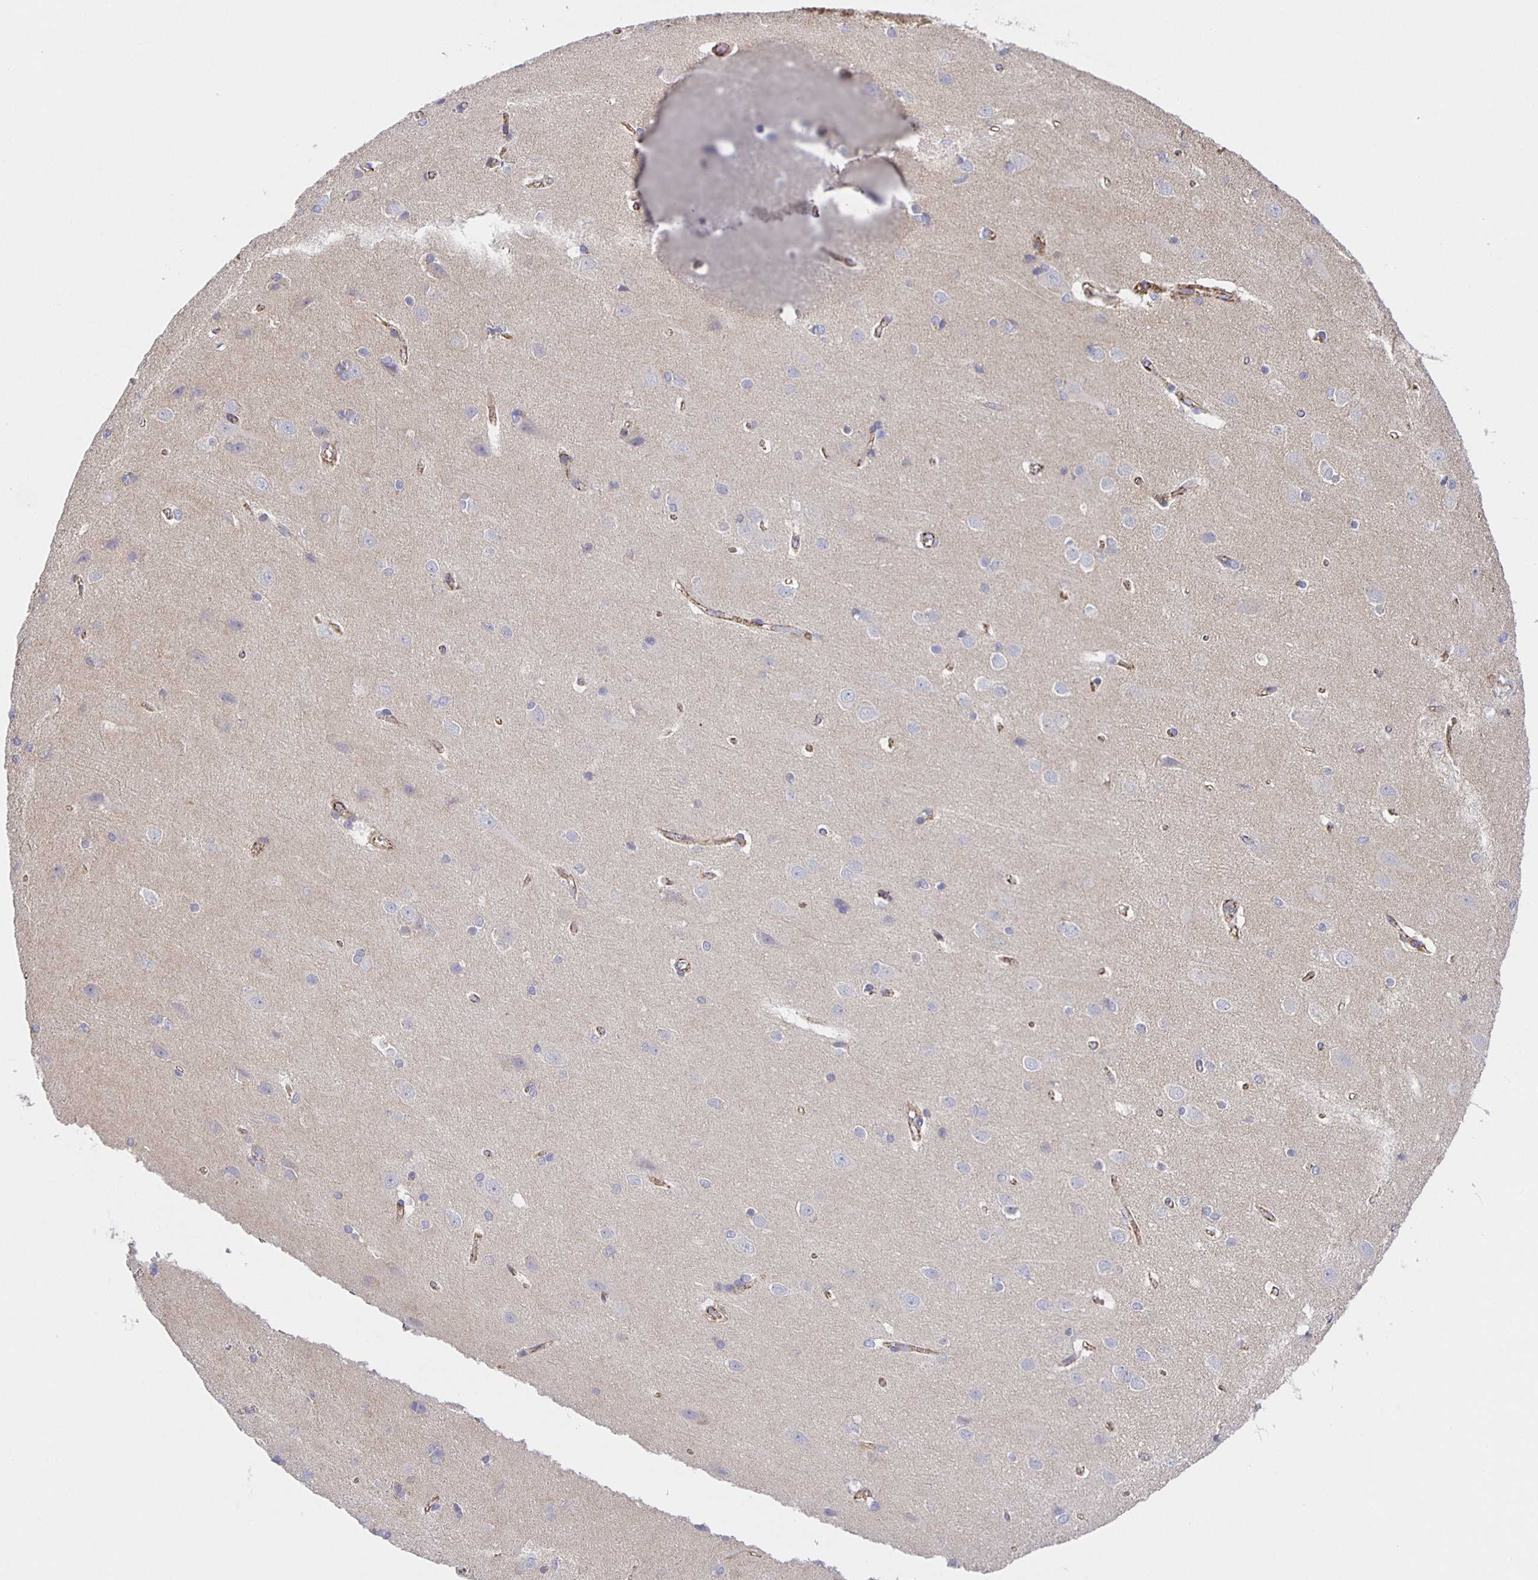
{"staining": {"intensity": "moderate", "quantity": ">75%", "location": "cytoplasmic/membranous"}, "tissue": "cerebral cortex", "cell_type": "Endothelial cells", "image_type": "normal", "snomed": [{"axis": "morphology", "description": "Normal tissue, NOS"}, {"axis": "topography", "description": "Cerebral cortex"}], "caption": "This micrograph demonstrates immunohistochemistry (IHC) staining of benign human cerebral cortex, with medium moderate cytoplasmic/membranous staining in about >75% of endothelial cells.", "gene": "JMJD4", "patient": {"sex": "male", "age": 37}}